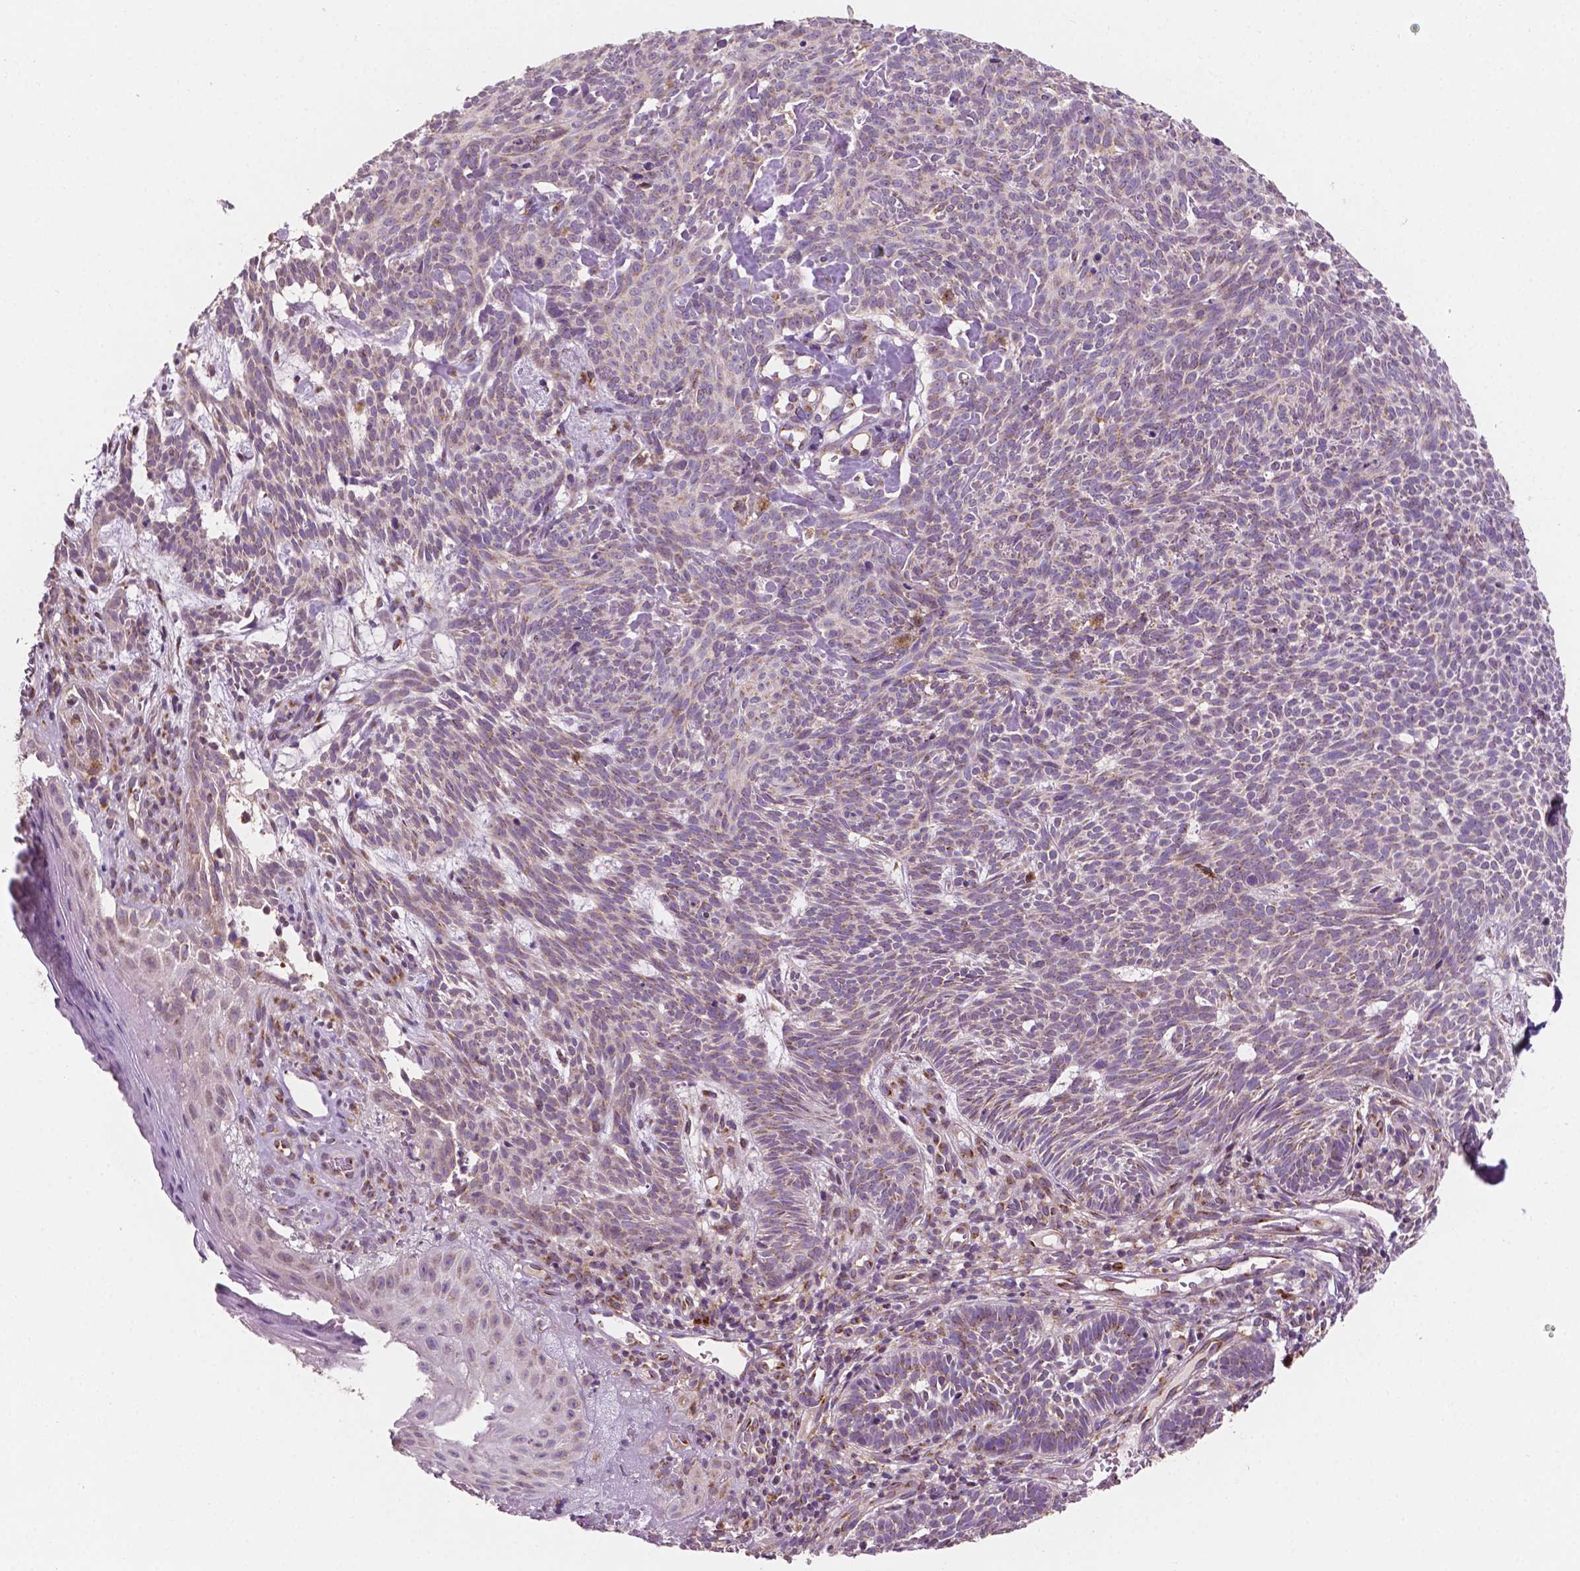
{"staining": {"intensity": "moderate", "quantity": "25%-75%", "location": "cytoplasmic/membranous"}, "tissue": "skin cancer", "cell_type": "Tumor cells", "image_type": "cancer", "snomed": [{"axis": "morphology", "description": "Basal cell carcinoma"}, {"axis": "topography", "description": "Skin"}], "caption": "A brown stain highlights moderate cytoplasmic/membranous expression of a protein in human skin basal cell carcinoma tumor cells. (DAB = brown stain, brightfield microscopy at high magnification).", "gene": "EBAG9", "patient": {"sex": "male", "age": 59}}